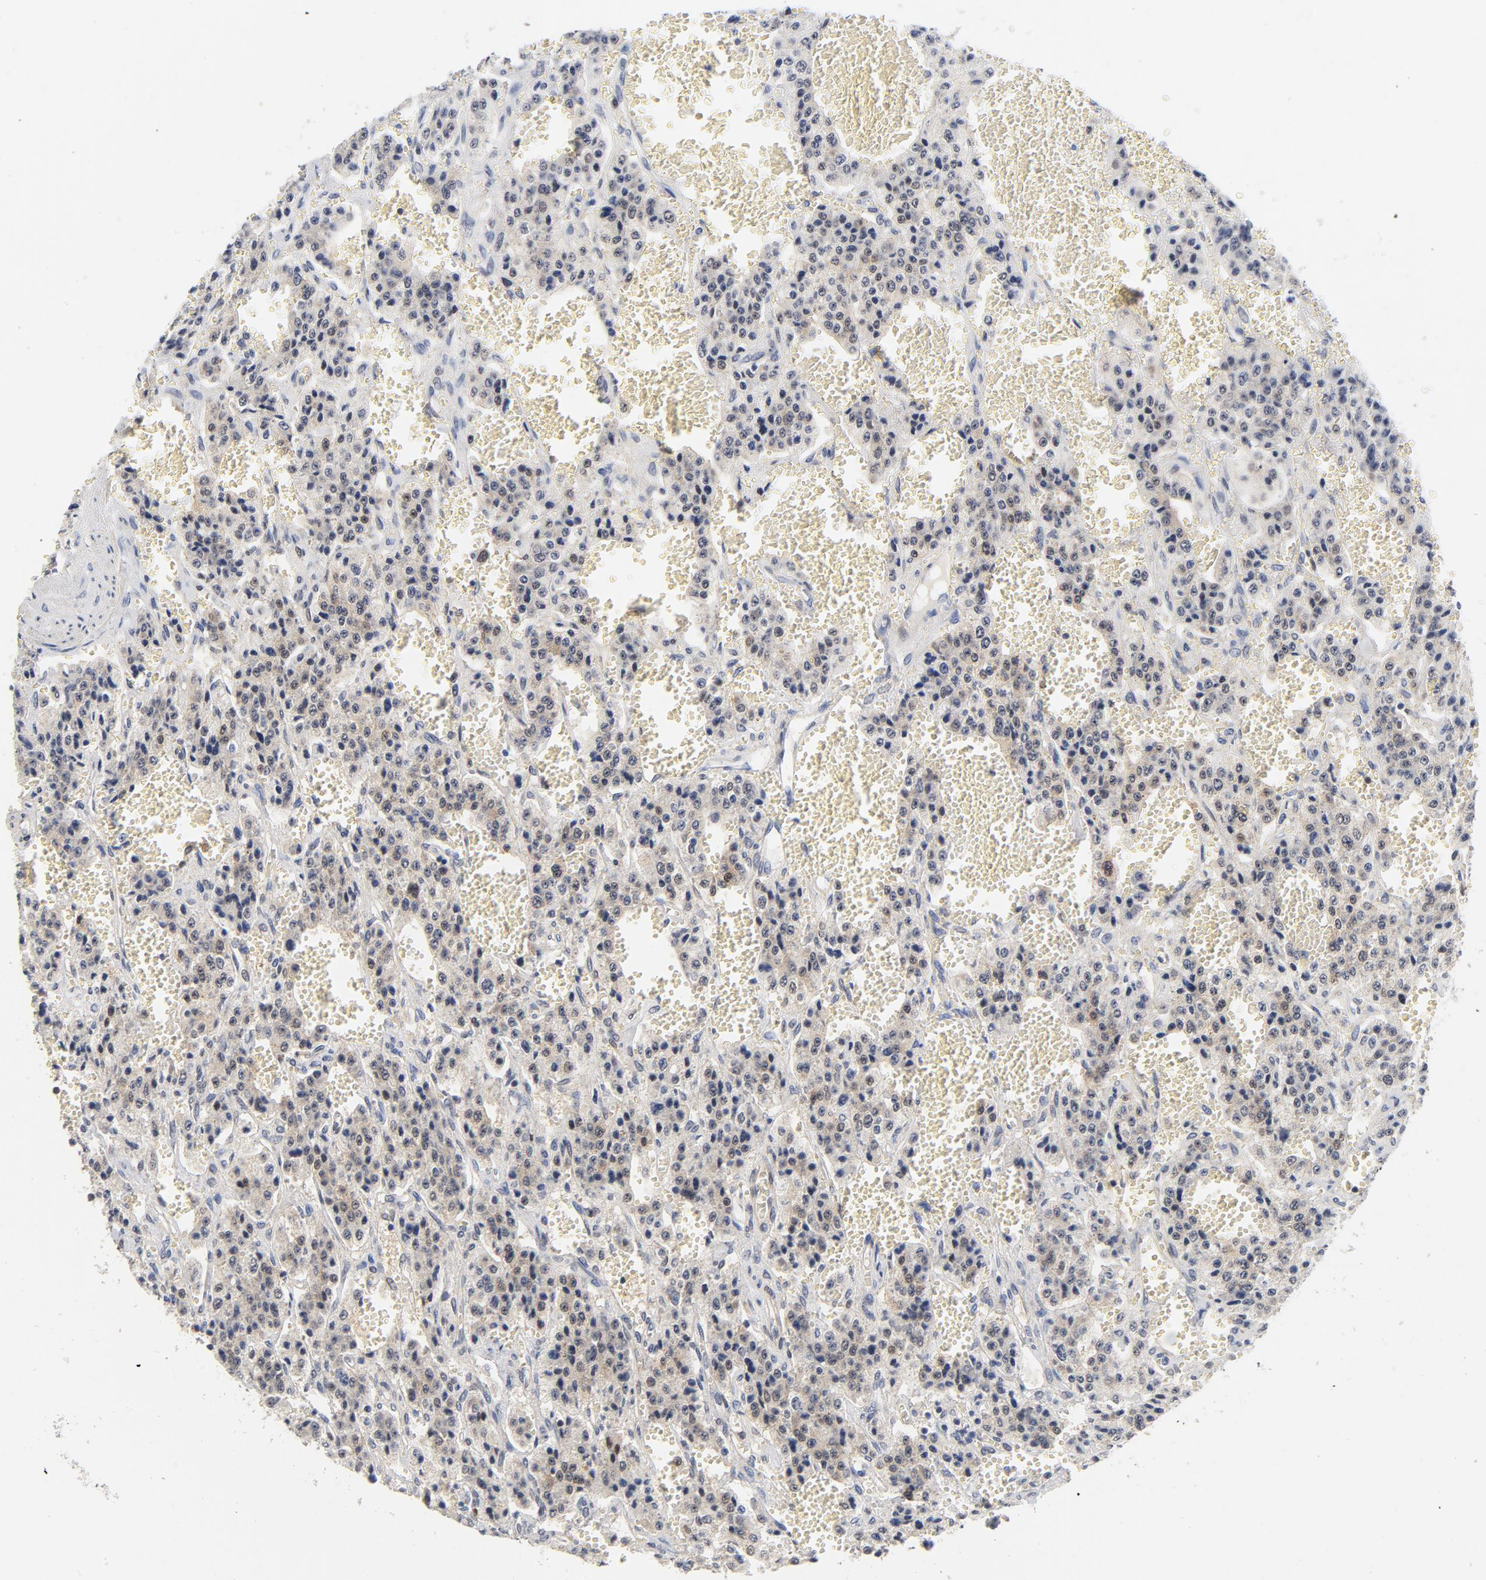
{"staining": {"intensity": "weak", "quantity": "25%-75%", "location": "cytoplasmic/membranous"}, "tissue": "carcinoid", "cell_type": "Tumor cells", "image_type": "cancer", "snomed": [{"axis": "morphology", "description": "Carcinoid, malignant, NOS"}, {"axis": "topography", "description": "Small intestine"}], "caption": "A brown stain shows weak cytoplasmic/membranous expression of a protein in human carcinoid tumor cells. (brown staining indicates protein expression, while blue staining denotes nuclei).", "gene": "CDKN1B", "patient": {"sex": "male", "age": 52}}